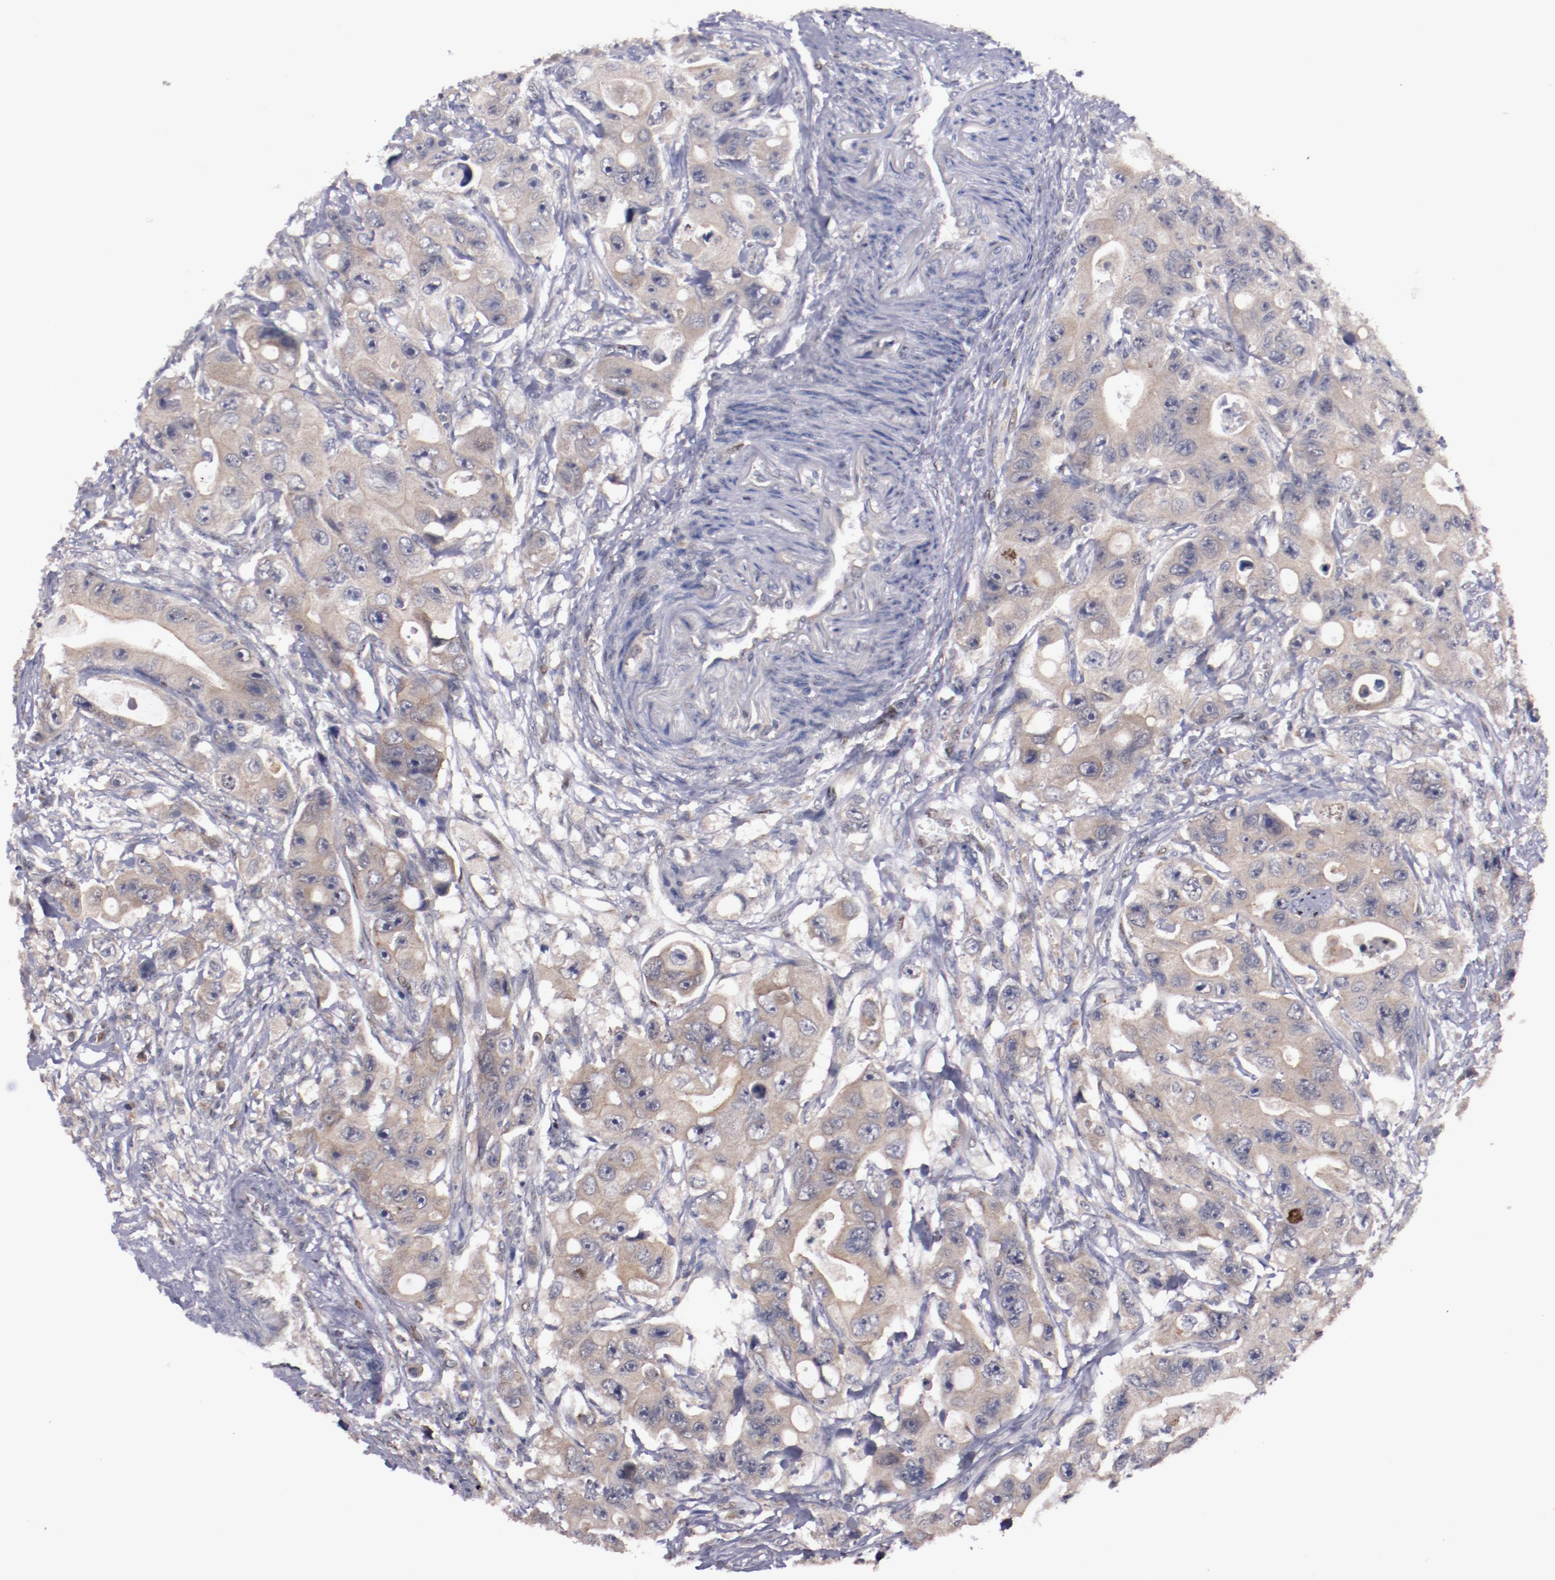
{"staining": {"intensity": "weak", "quantity": ">75%", "location": "cytoplasmic/membranous"}, "tissue": "colorectal cancer", "cell_type": "Tumor cells", "image_type": "cancer", "snomed": [{"axis": "morphology", "description": "Adenocarcinoma, NOS"}, {"axis": "topography", "description": "Colon"}], "caption": "Immunohistochemical staining of colorectal cancer exhibits weak cytoplasmic/membranous protein positivity in about >75% of tumor cells. (Brightfield microscopy of DAB IHC at high magnification).", "gene": "FAM81A", "patient": {"sex": "female", "age": 46}}